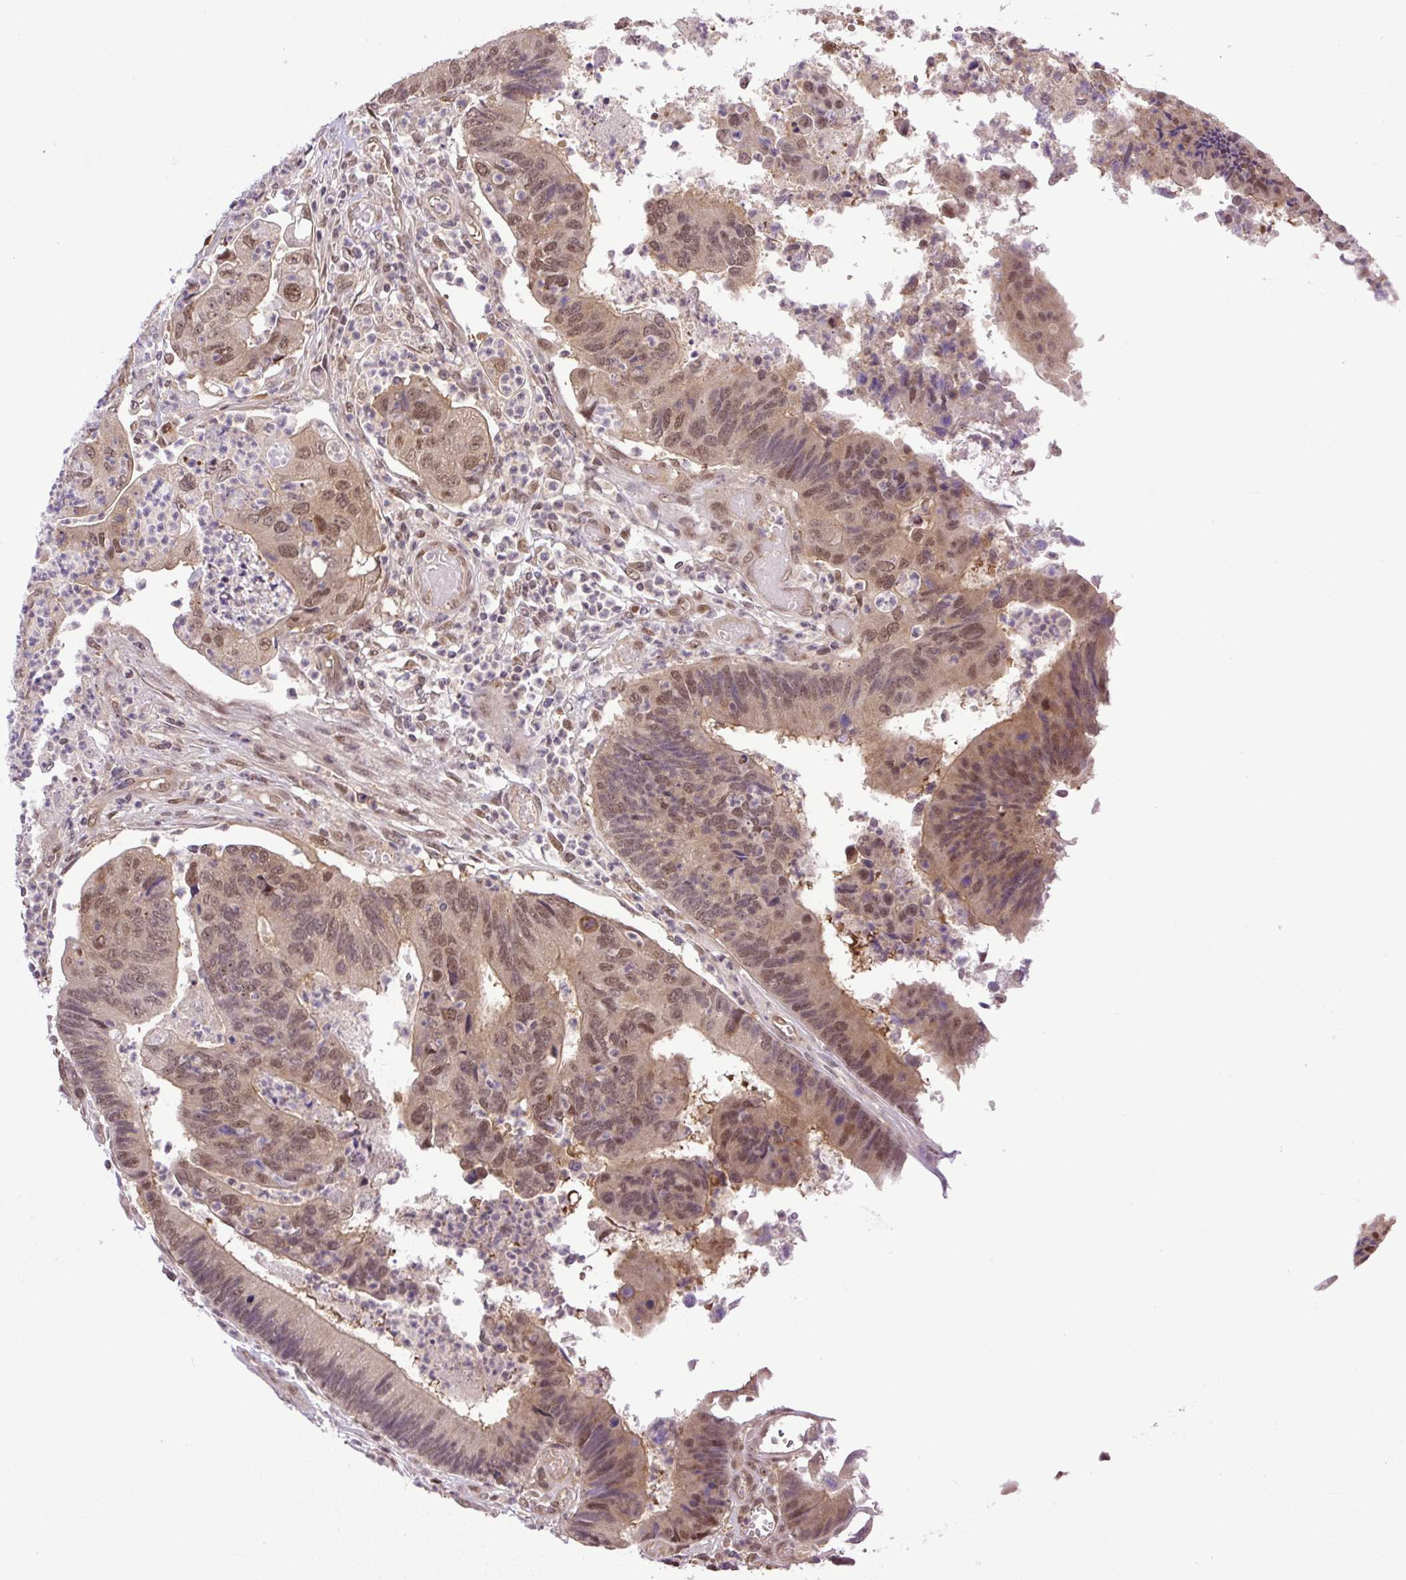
{"staining": {"intensity": "moderate", "quantity": ">75%", "location": "cytoplasmic/membranous,nuclear"}, "tissue": "colorectal cancer", "cell_type": "Tumor cells", "image_type": "cancer", "snomed": [{"axis": "morphology", "description": "Adenocarcinoma, NOS"}, {"axis": "topography", "description": "Colon"}], "caption": "DAB (3,3'-diaminobenzidine) immunohistochemical staining of adenocarcinoma (colorectal) shows moderate cytoplasmic/membranous and nuclear protein staining in approximately >75% of tumor cells.", "gene": "SGTA", "patient": {"sex": "female", "age": 67}}